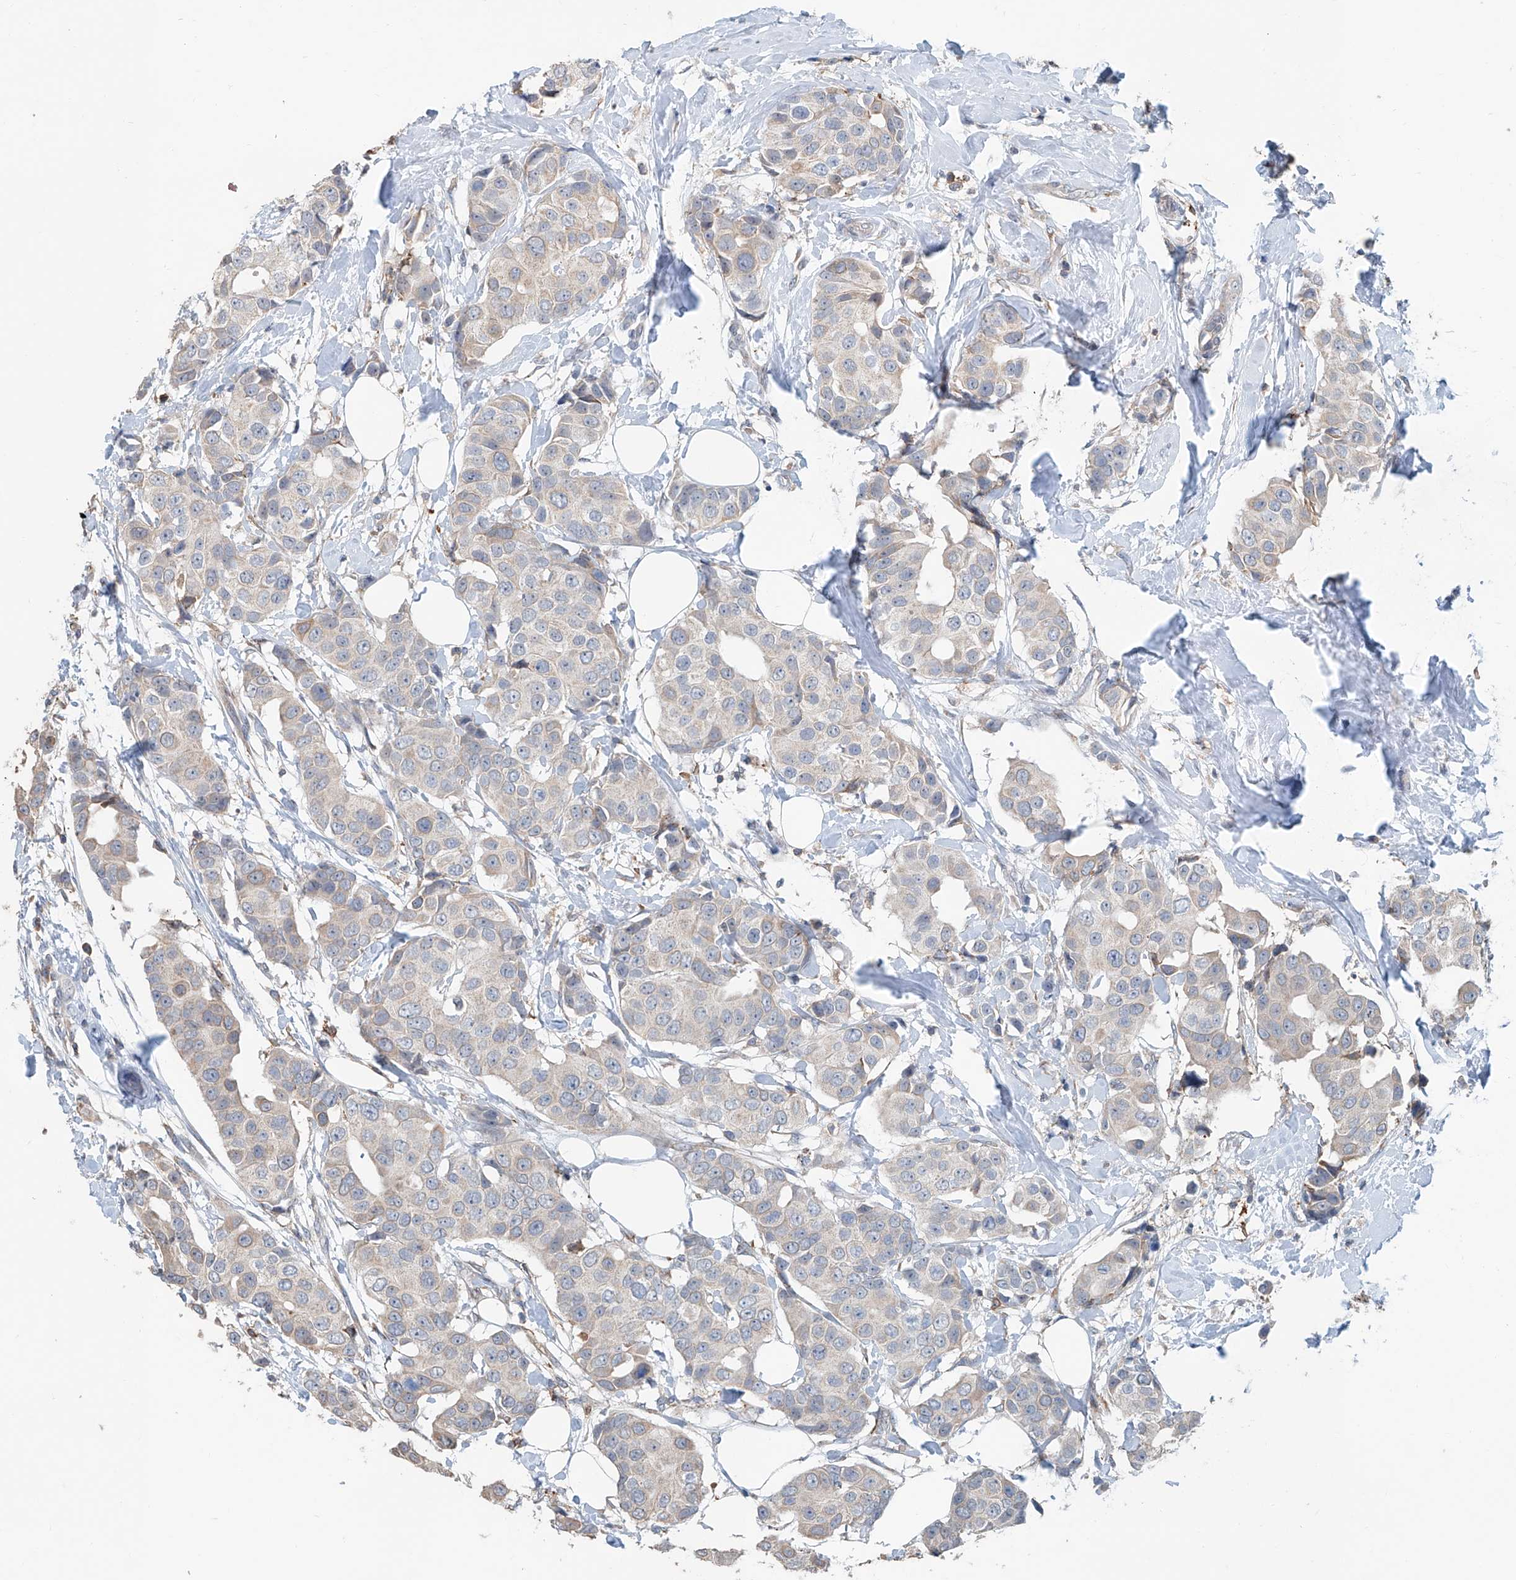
{"staining": {"intensity": "weak", "quantity": "<25%", "location": "cytoplasmic/membranous"}, "tissue": "breast cancer", "cell_type": "Tumor cells", "image_type": "cancer", "snomed": [{"axis": "morphology", "description": "Normal tissue, NOS"}, {"axis": "morphology", "description": "Duct carcinoma"}, {"axis": "topography", "description": "Breast"}], "caption": "Protein analysis of breast infiltrating ductal carcinoma reveals no significant positivity in tumor cells.", "gene": "KCNK10", "patient": {"sex": "female", "age": 39}}